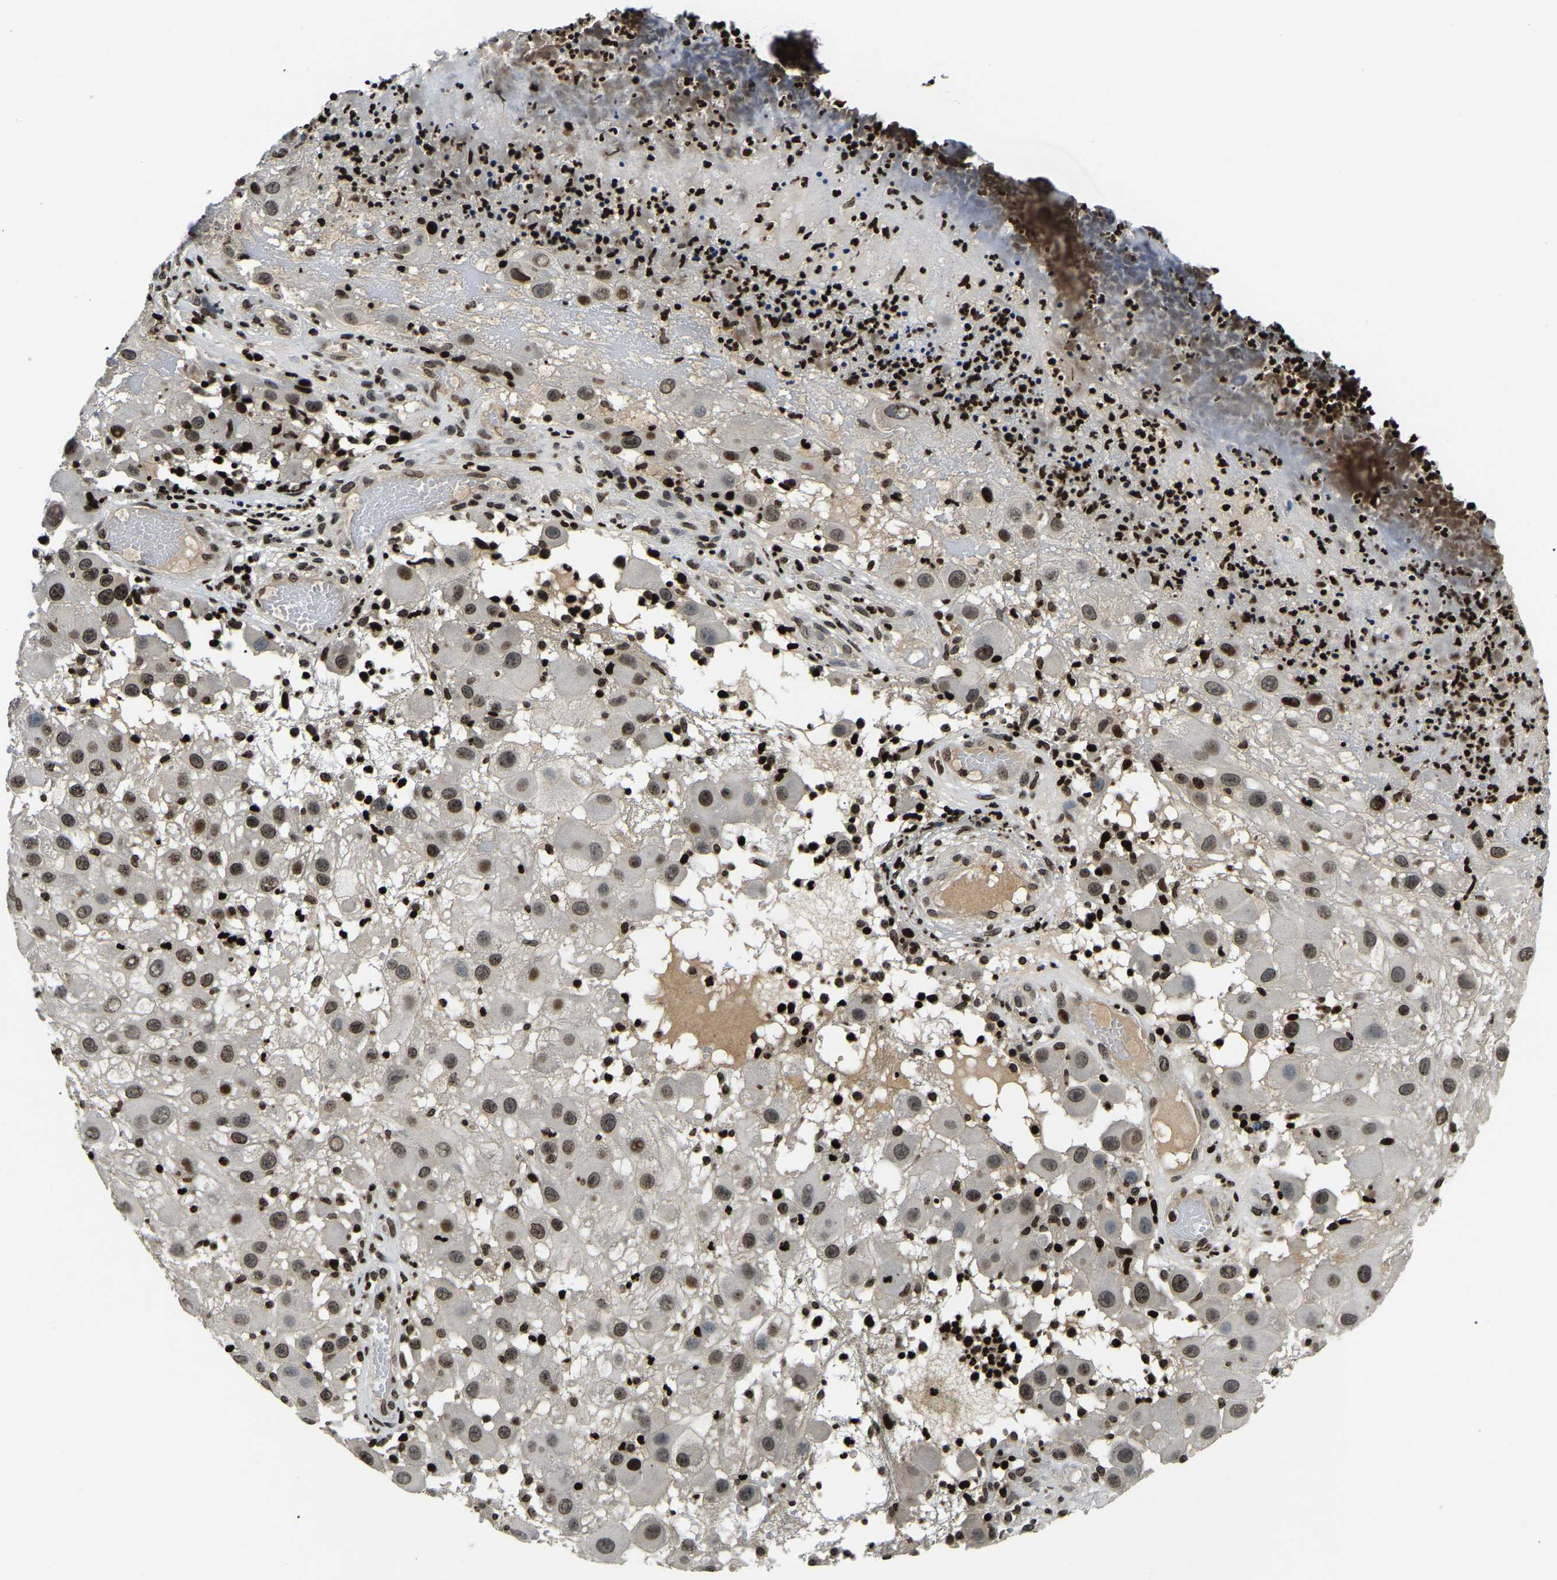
{"staining": {"intensity": "weak", "quantity": ">75%", "location": "nuclear"}, "tissue": "melanoma", "cell_type": "Tumor cells", "image_type": "cancer", "snomed": [{"axis": "morphology", "description": "Malignant melanoma, NOS"}, {"axis": "topography", "description": "Skin"}], "caption": "Immunohistochemical staining of human melanoma reveals low levels of weak nuclear protein positivity in approximately >75% of tumor cells. The protein is shown in brown color, while the nuclei are stained blue.", "gene": "LRRC61", "patient": {"sex": "female", "age": 81}}